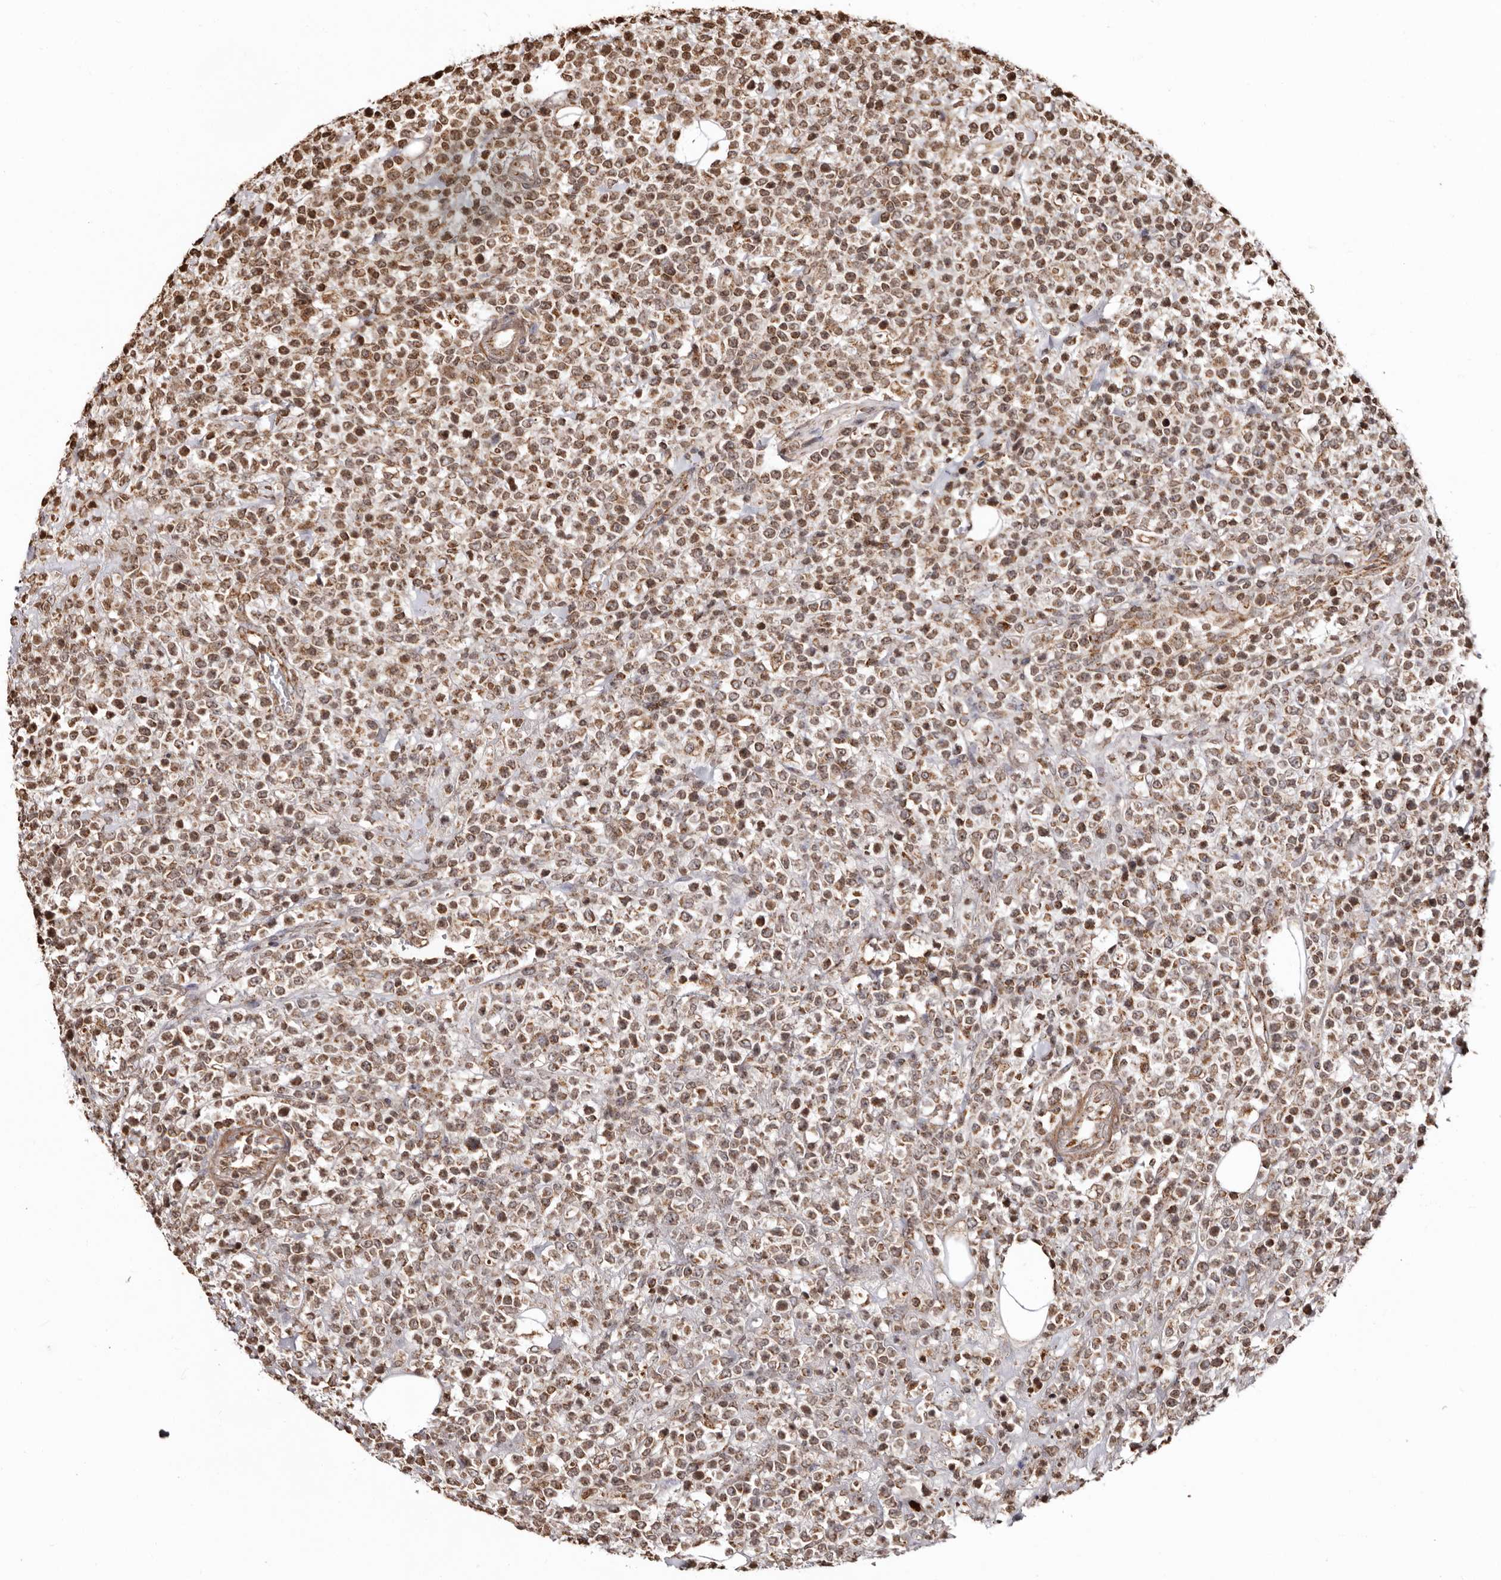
{"staining": {"intensity": "moderate", "quantity": ">75%", "location": "cytoplasmic/membranous,nuclear"}, "tissue": "lymphoma", "cell_type": "Tumor cells", "image_type": "cancer", "snomed": [{"axis": "morphology", "description": "Malignant lymphoma, non-Hodgkin's type, High grade"}, {"axis": "topography", "description": "Colon"}], "caption": "High-magnification brightfield microscopy of high-grade malignant lymphoma, non-Hodgkin's type stained with DAB (brown) and counterstained with hematoxylin (blue). tumor cells exhibit moderate cytoplasmic/membranous and nuclear positivity is identified in about>75% of cells.", "gene": "CCDC190", "patient": {"sex": "female", "age": 53}}